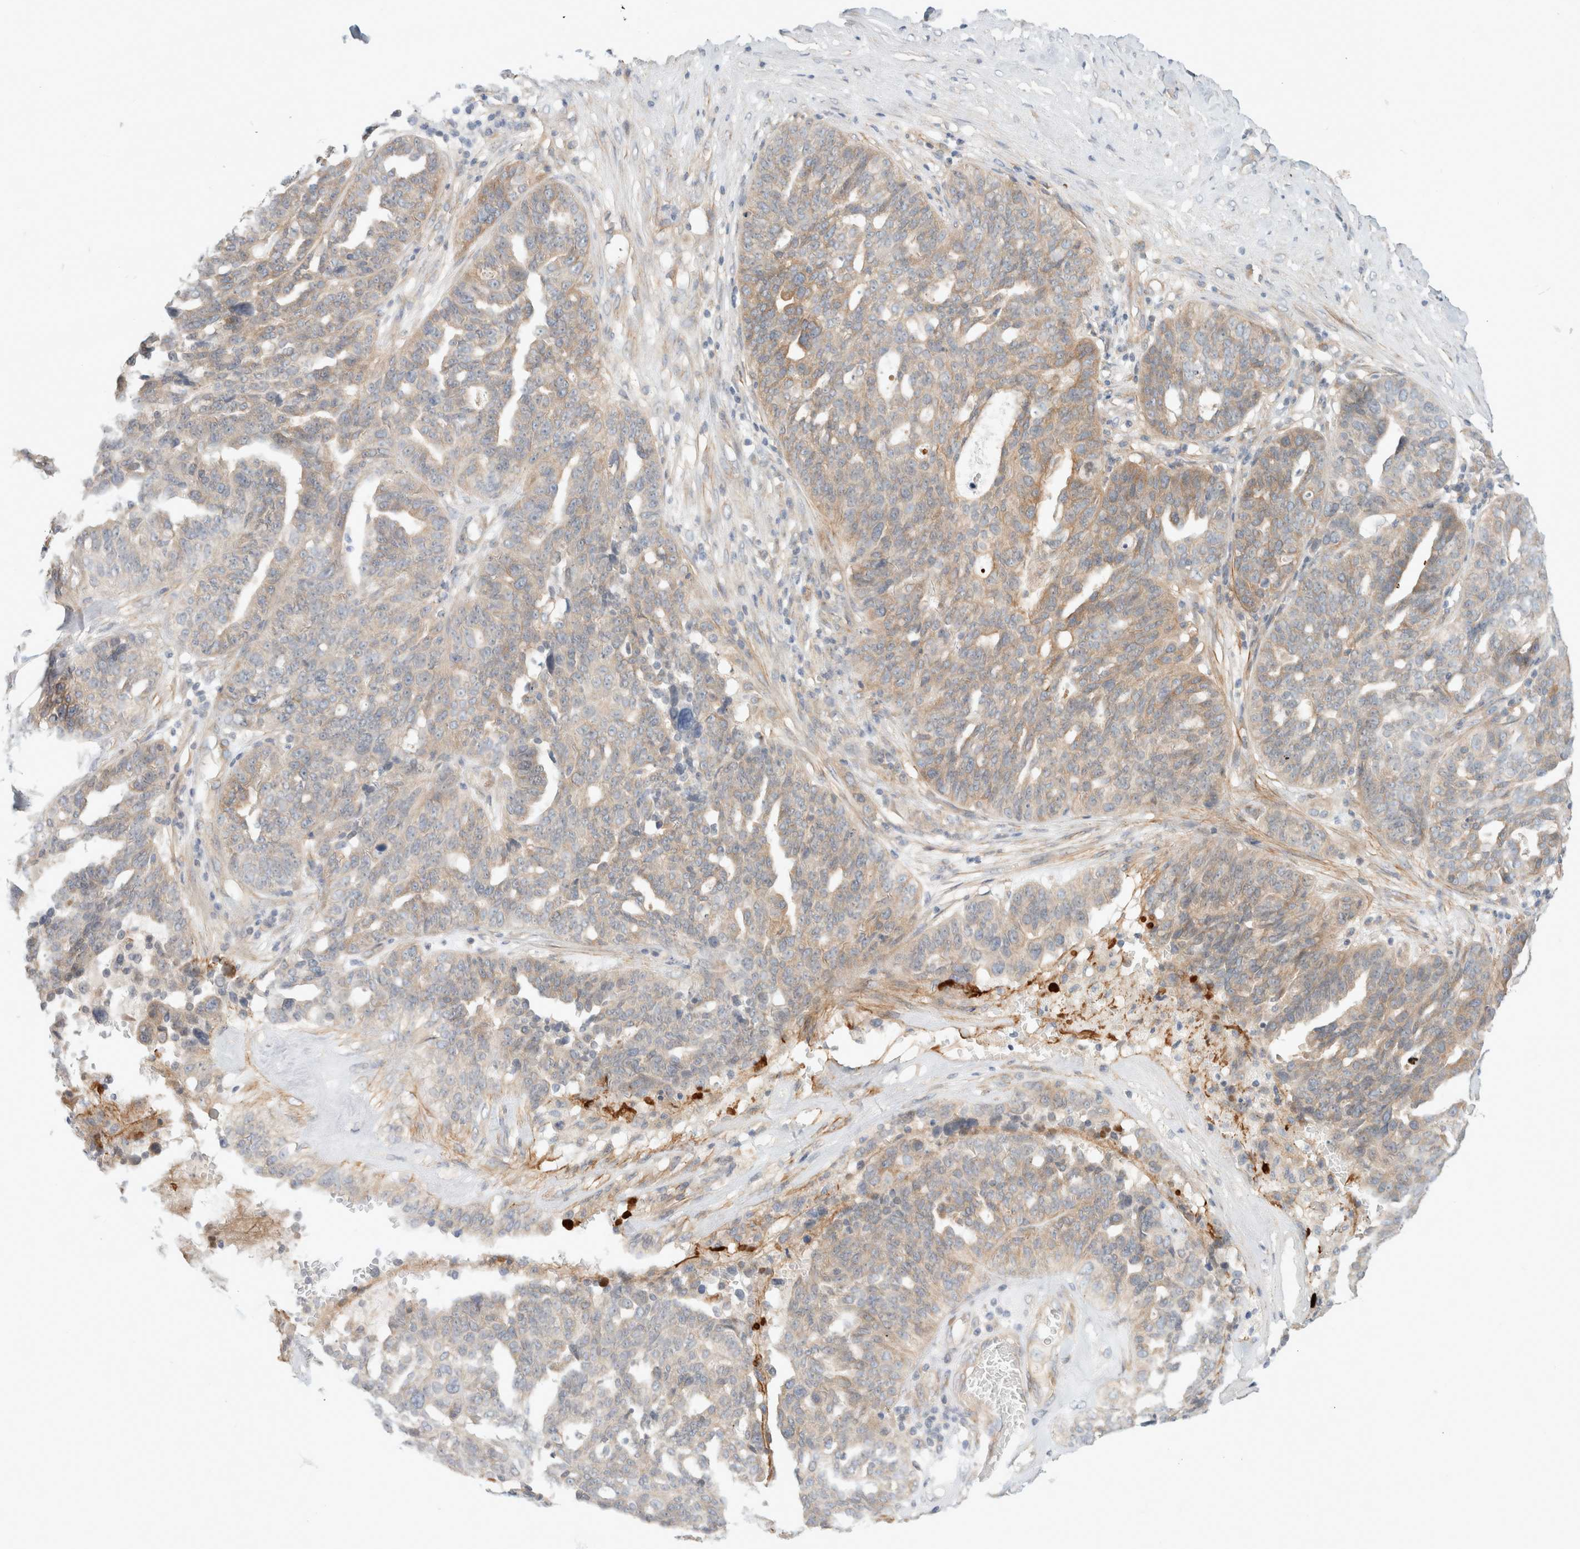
{"staining": {"intensity": "weak", "quantity": "25%-75%", "location": "cytoplasmic/membranous"}, "tissue": "ovarian cancer", "cell_type": "Tumor cells", "image_type": "cancer", "snomed": [{"axis": "morphology", "description": "Cystadenocarcinoma, serous, NOS"}, {"axis": "topography", "description": "Ovary"}], "caption": "IHC of human ovarian cancer shows low levels of weak cytoplasmic/membranous staining in approximately 25%-75% of tumor cells. (brown staining indicates protein expression, while blue staining denotes nuclei).", "gene": "MARK3", "patient": {"sex": "female", "age": 59}}